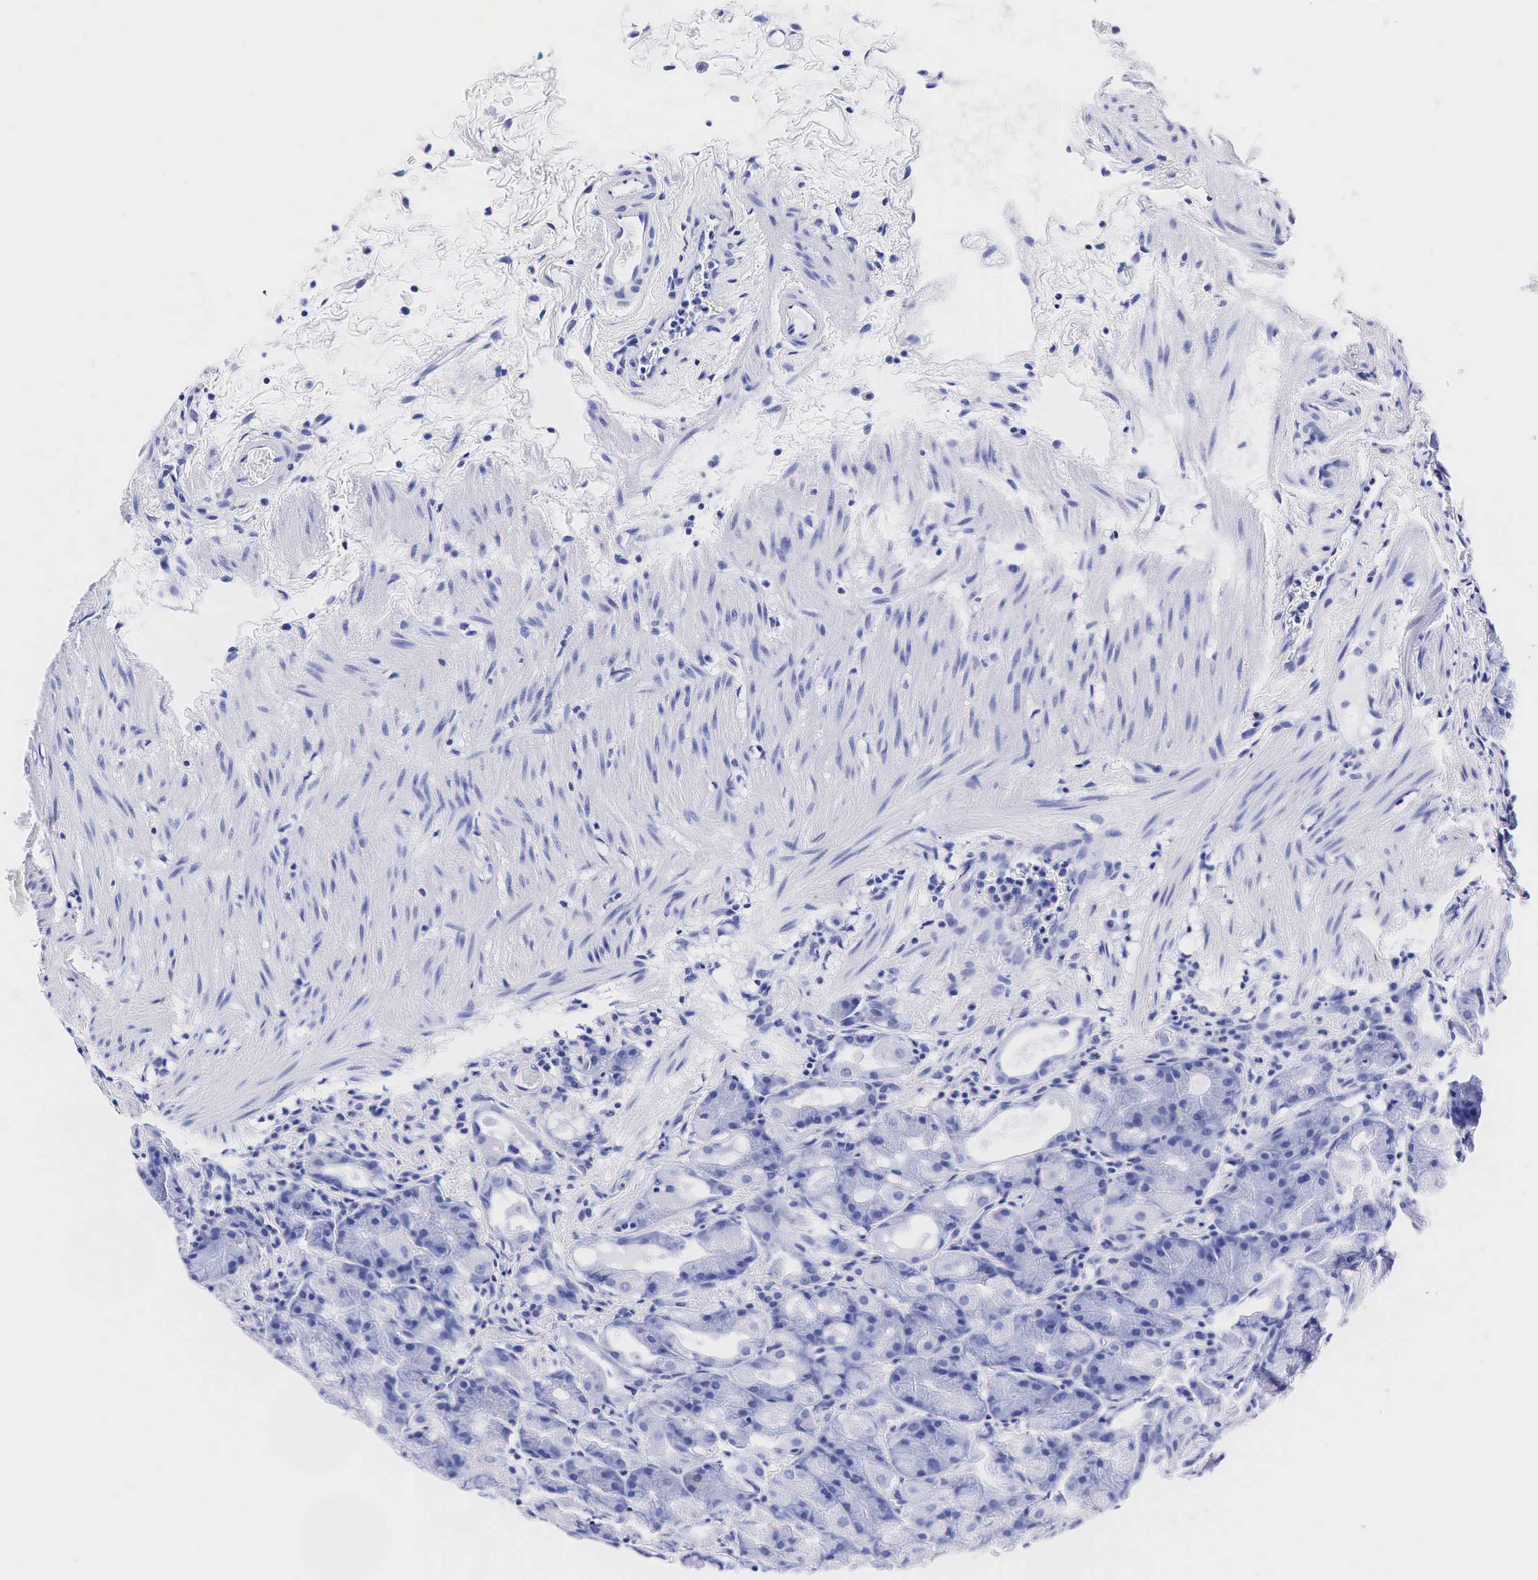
{"staining": {"intensity": "negative", "quantity": "none", "location": "none"}, "tissue": "stomach", "cell_type": "Glandular cells", "image_type": "normal", "snomed": [{"axis": "morphology", "description": "Normal tissue, NOS"}, {"axis": "topography", "description": "Stomach, upper"}], "caption": "An IHC micrograph of unremarkable stomach is shown. There is no staining in glandular cells of stomach.", "gene": "ACP3", "patient": {"sex": "female", "age": 75}}